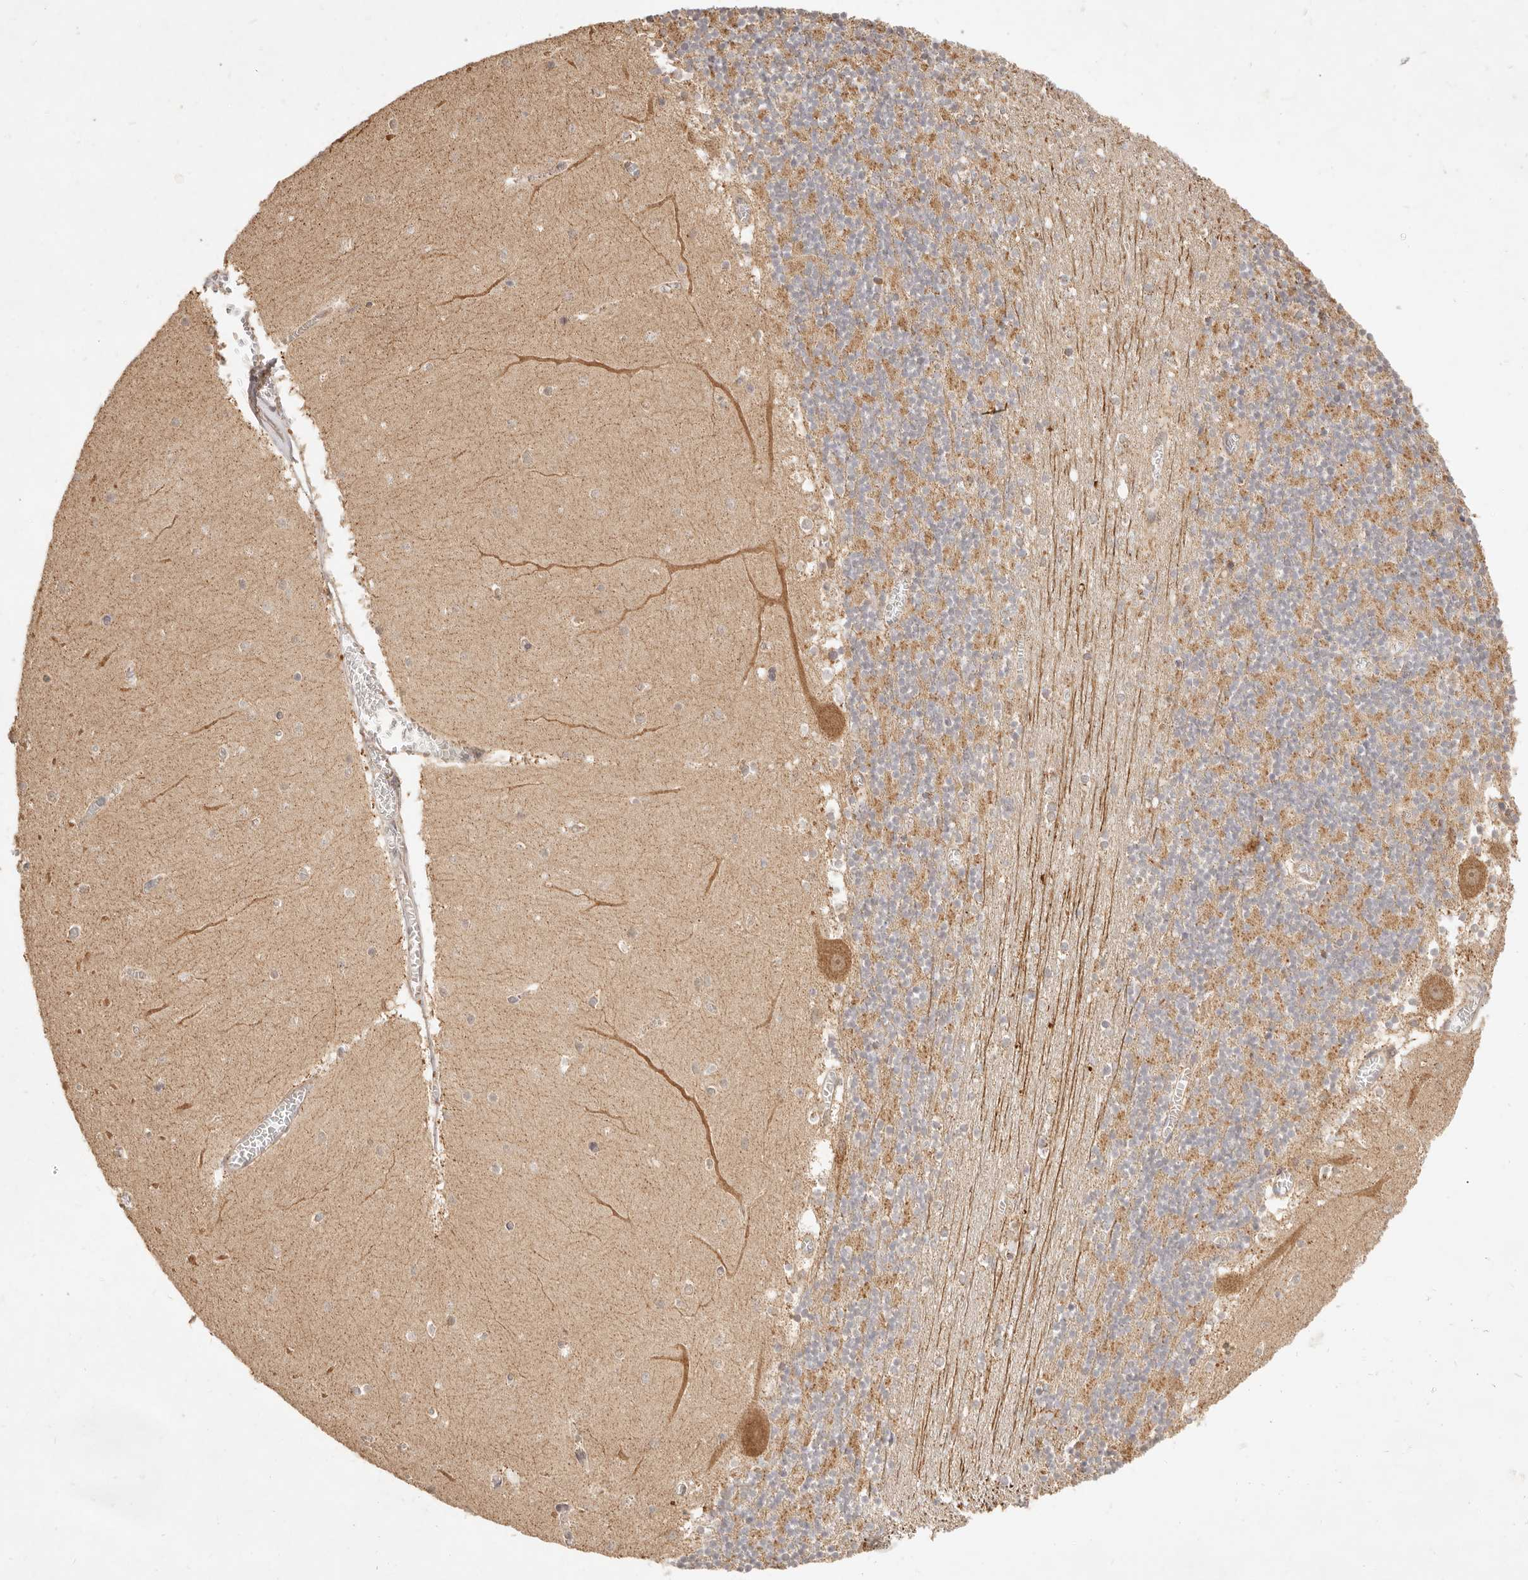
{"staining": {"intensity": "moderate", "quantity": "25%-75%", "location": "cytoplasmic/membranous"}, "tissue": "cerebellum", "cell_type": "Cells in granular layer", "image_type": "normal", "snomed": [{"axis": "morphology", "description": "Normal tissue, NOS"}, {"axis": "topography", "description": "Cerebellum"}], "caption": "High-power microscopy captured an IHC image of unremarkable cerebellum, revealing moderate cytoplasmic/membranous positivity in about 25%-75% of cells in granular layer.", "gene": "CPLANE2", "patient": {"sex": "female", "age": 28}}